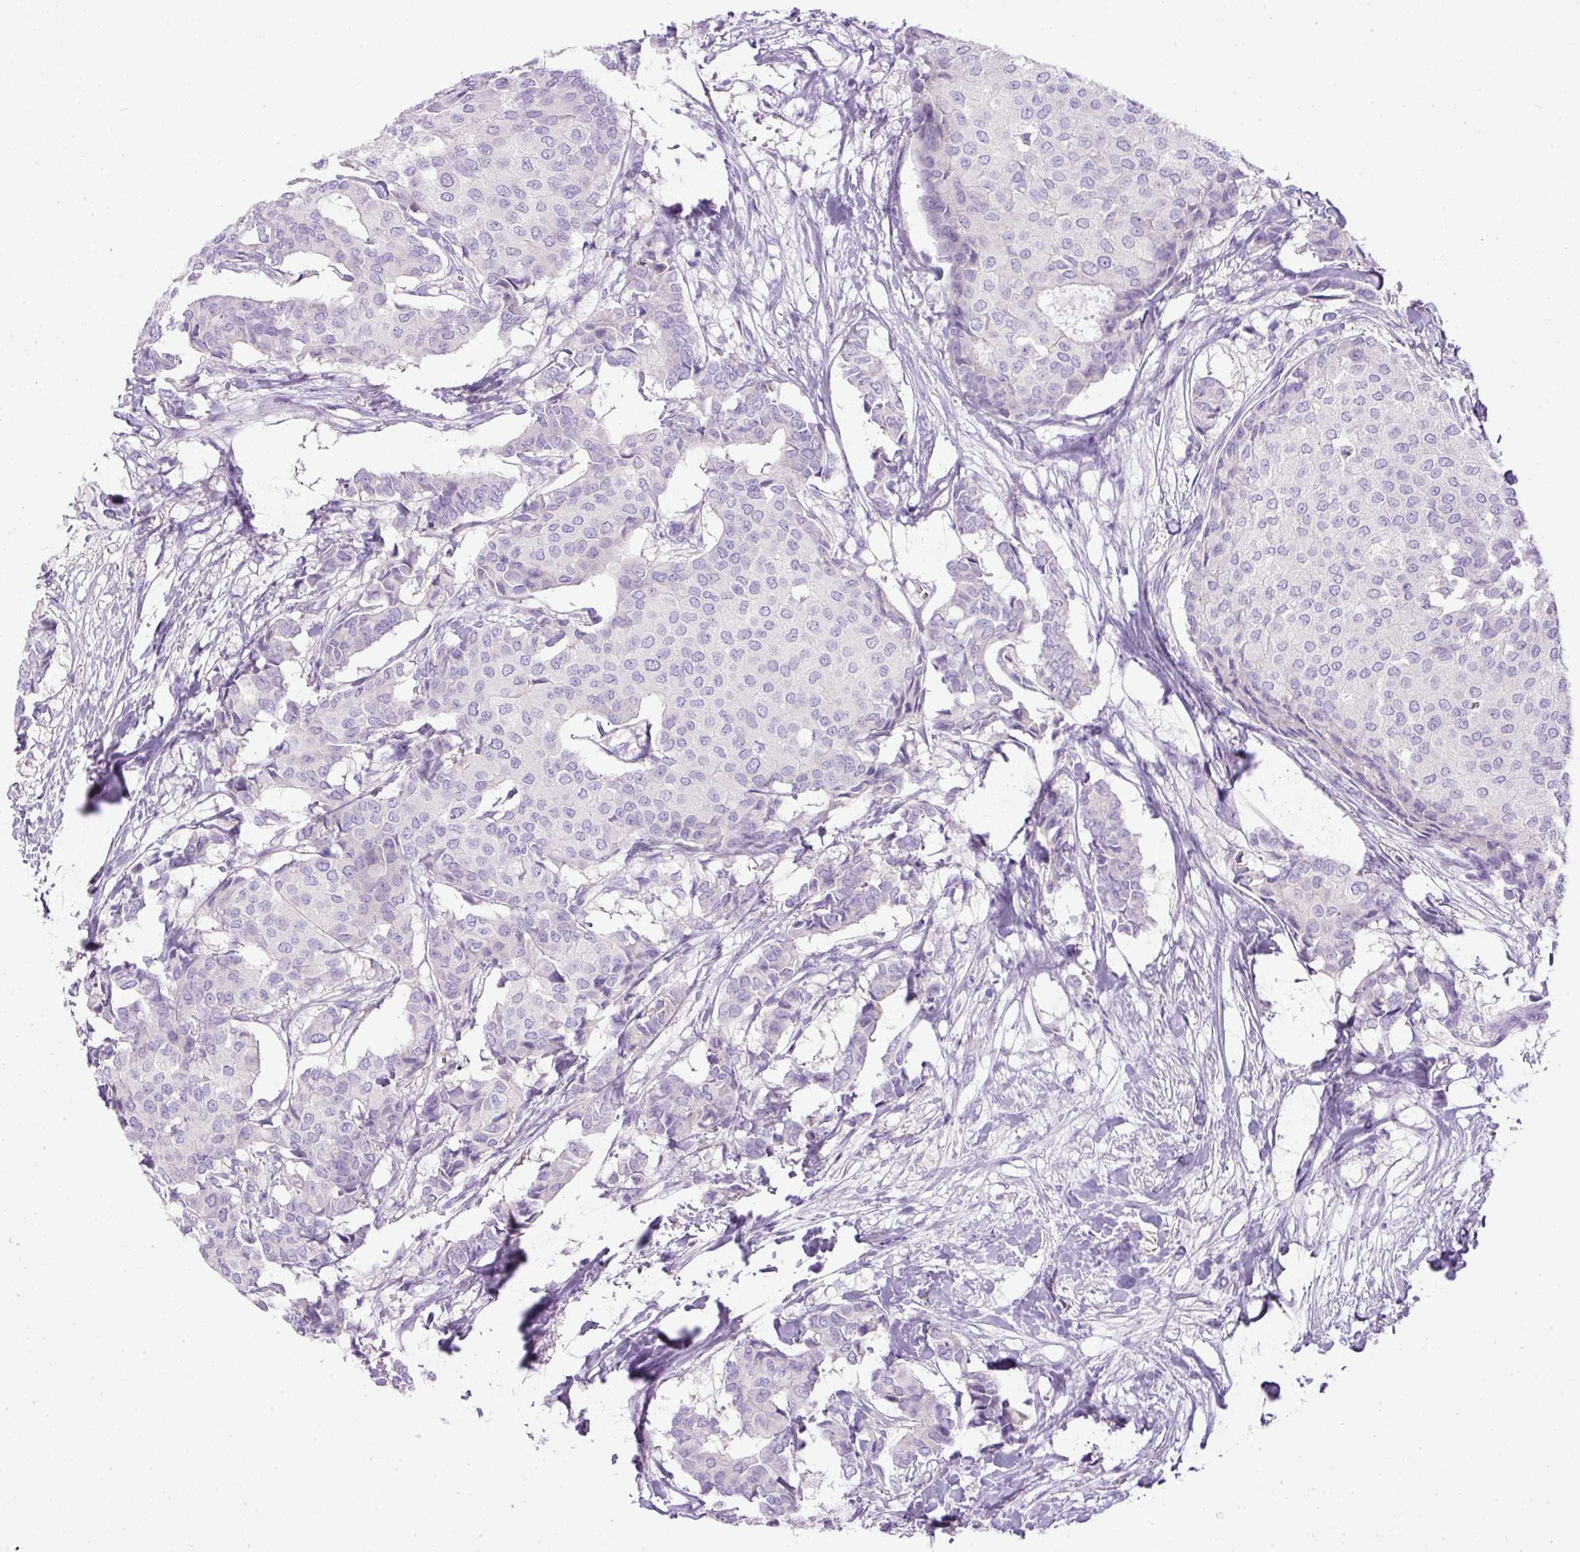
{"staining": {"intensity": "negative", "quantity": "none", "location": "none"}, "tissue": "breast cancer", "cell_type": "Tumor cells", "image_type": "cancer", "snomed": [{"axis": "morphology", "description": "Duct carcinoma"}, {"axis": "topography", "description": "Breast"}], "caption": "Human invasive ductal carcinoma (breast) stained for a protein using IHC exhibits no expression in tumor cells.", "gene": "DAPK1", "patient": {"sex": "female", "age": 75}}